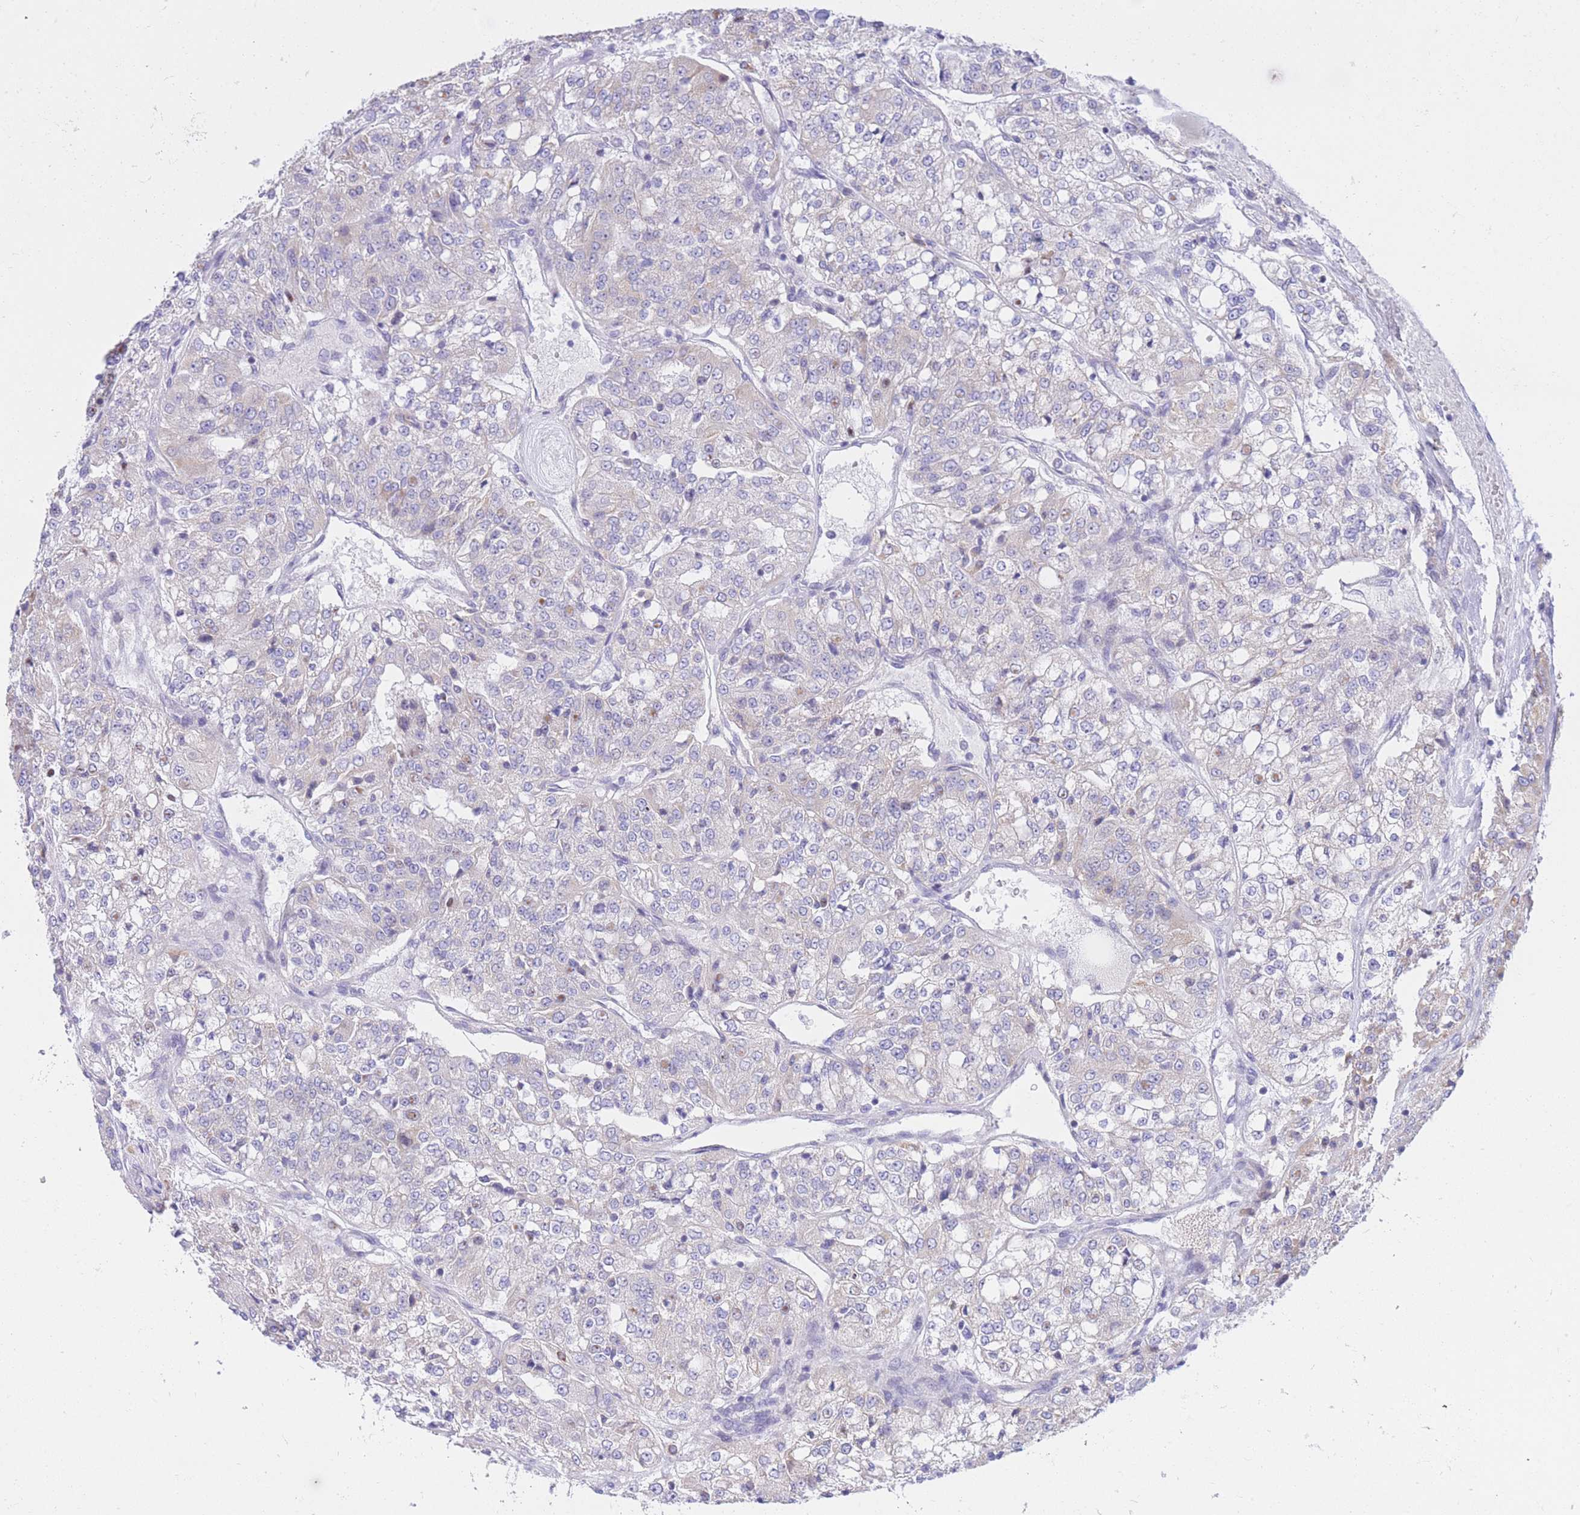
{"staining": {"intensity": "negative", "quantity": "none", "location": "none"}, "tissue": "renal cancer", "cell_type": "Tumor cells", "image_type": "cancer", "snomed": [{"axis": "morphology", "description": "Adenocarcinoma, NOS"}, {"axis": "topography", "description": "Kidney"}], "caption": "Tumor cells are negative for protein expression in human renal cancer.", "gene": "RPL39L", "patient": {"sex": "female", "age": 63}}